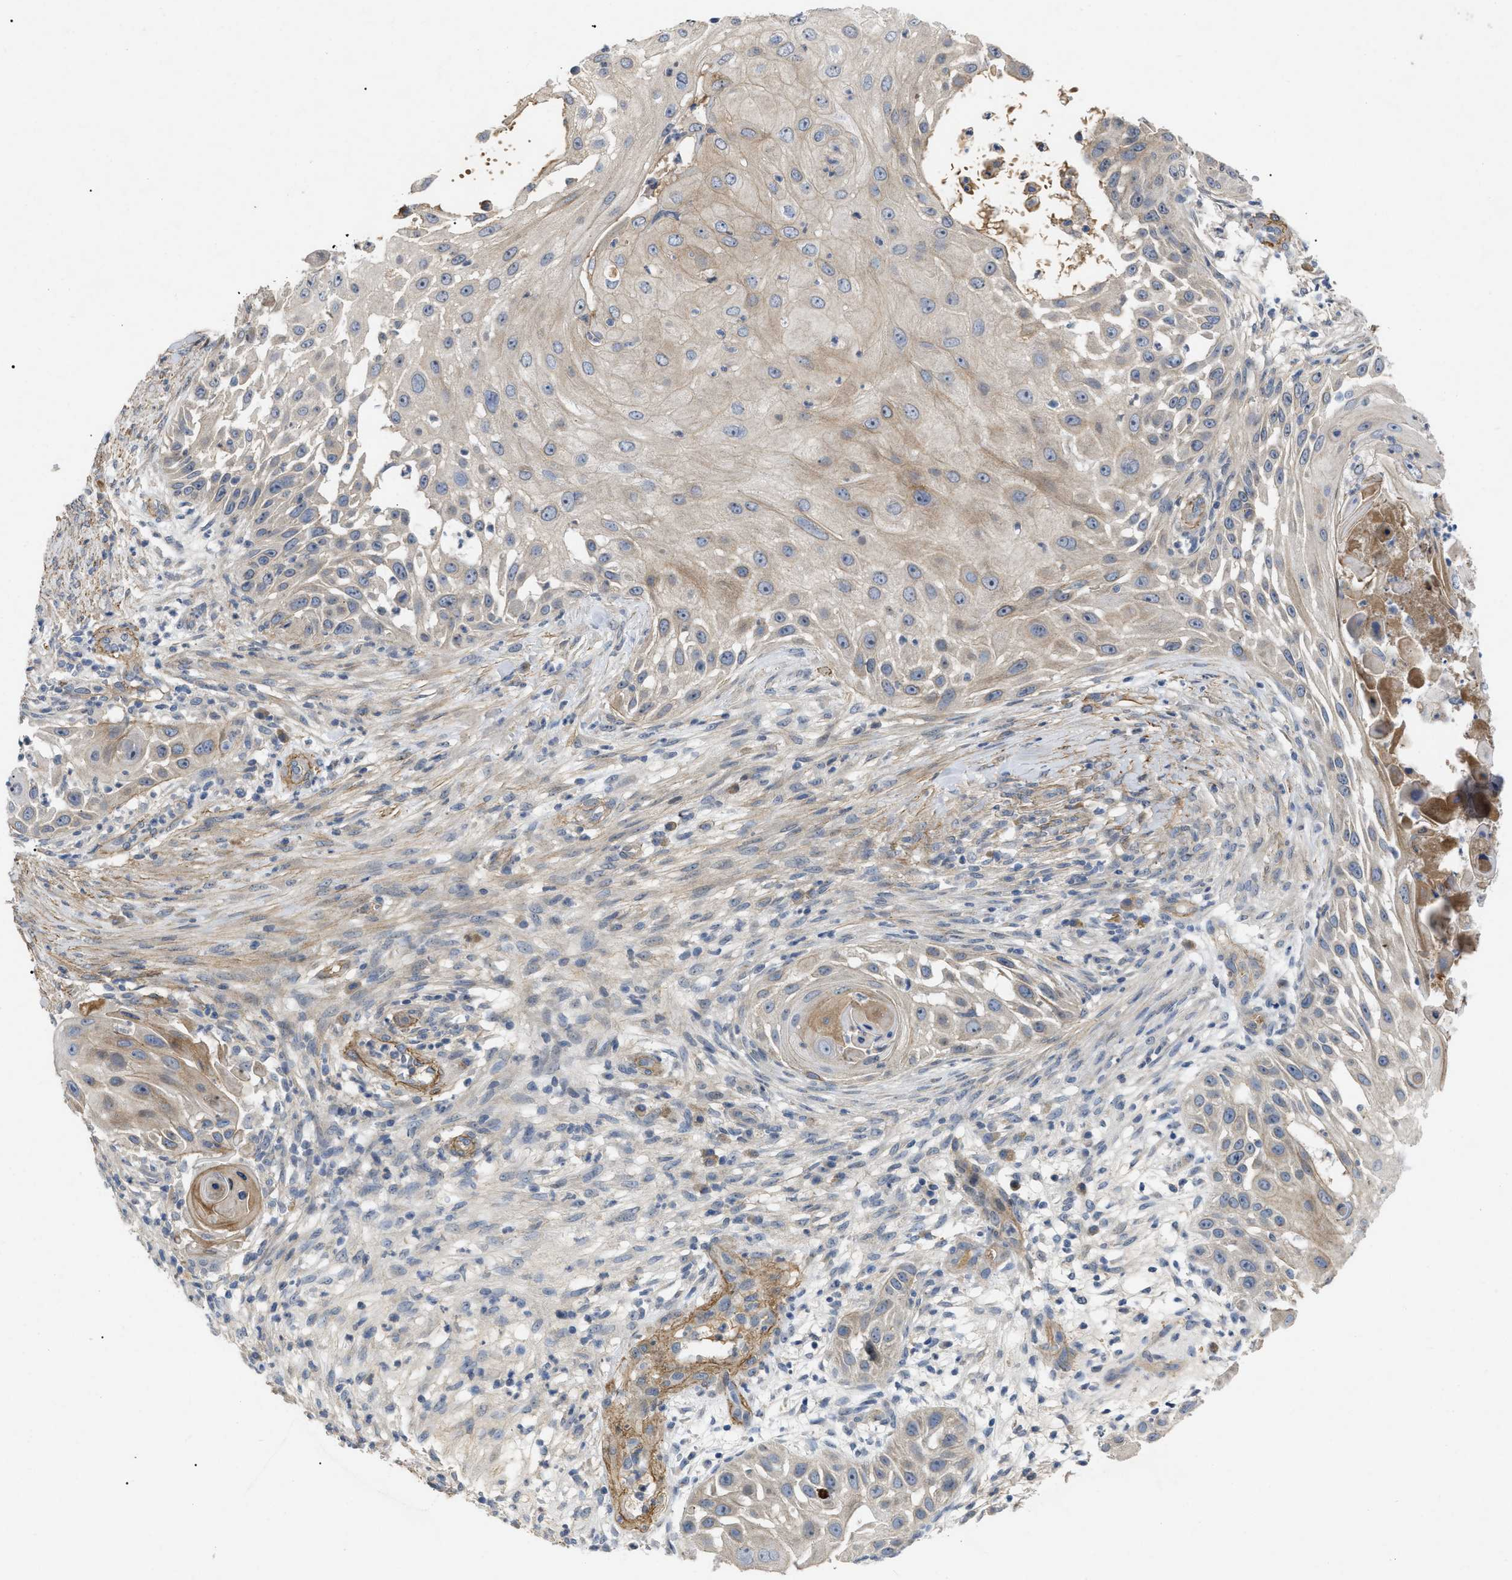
{"staining": {"intensity": "negative", "quantity": "none", "location": "none"}, "tissue": "skin cancer", "cell_type": "Tumor cells", "image_type": "cancer", "snomed": [{"axis": "morphology", "description": "Squamous cell carcinoma, NOS"}, {"axis": "topography", "description": "Skin"}], "caption": "The micrograph displays no significant positivity in tumor cells of skin cancer (squamous cell carcinoma). (Immunohistochemistry, brightfield microscopy, high magnification).", "gene": "ST6GALNAC6", "patient": {"sex": "female", "age": 44}}